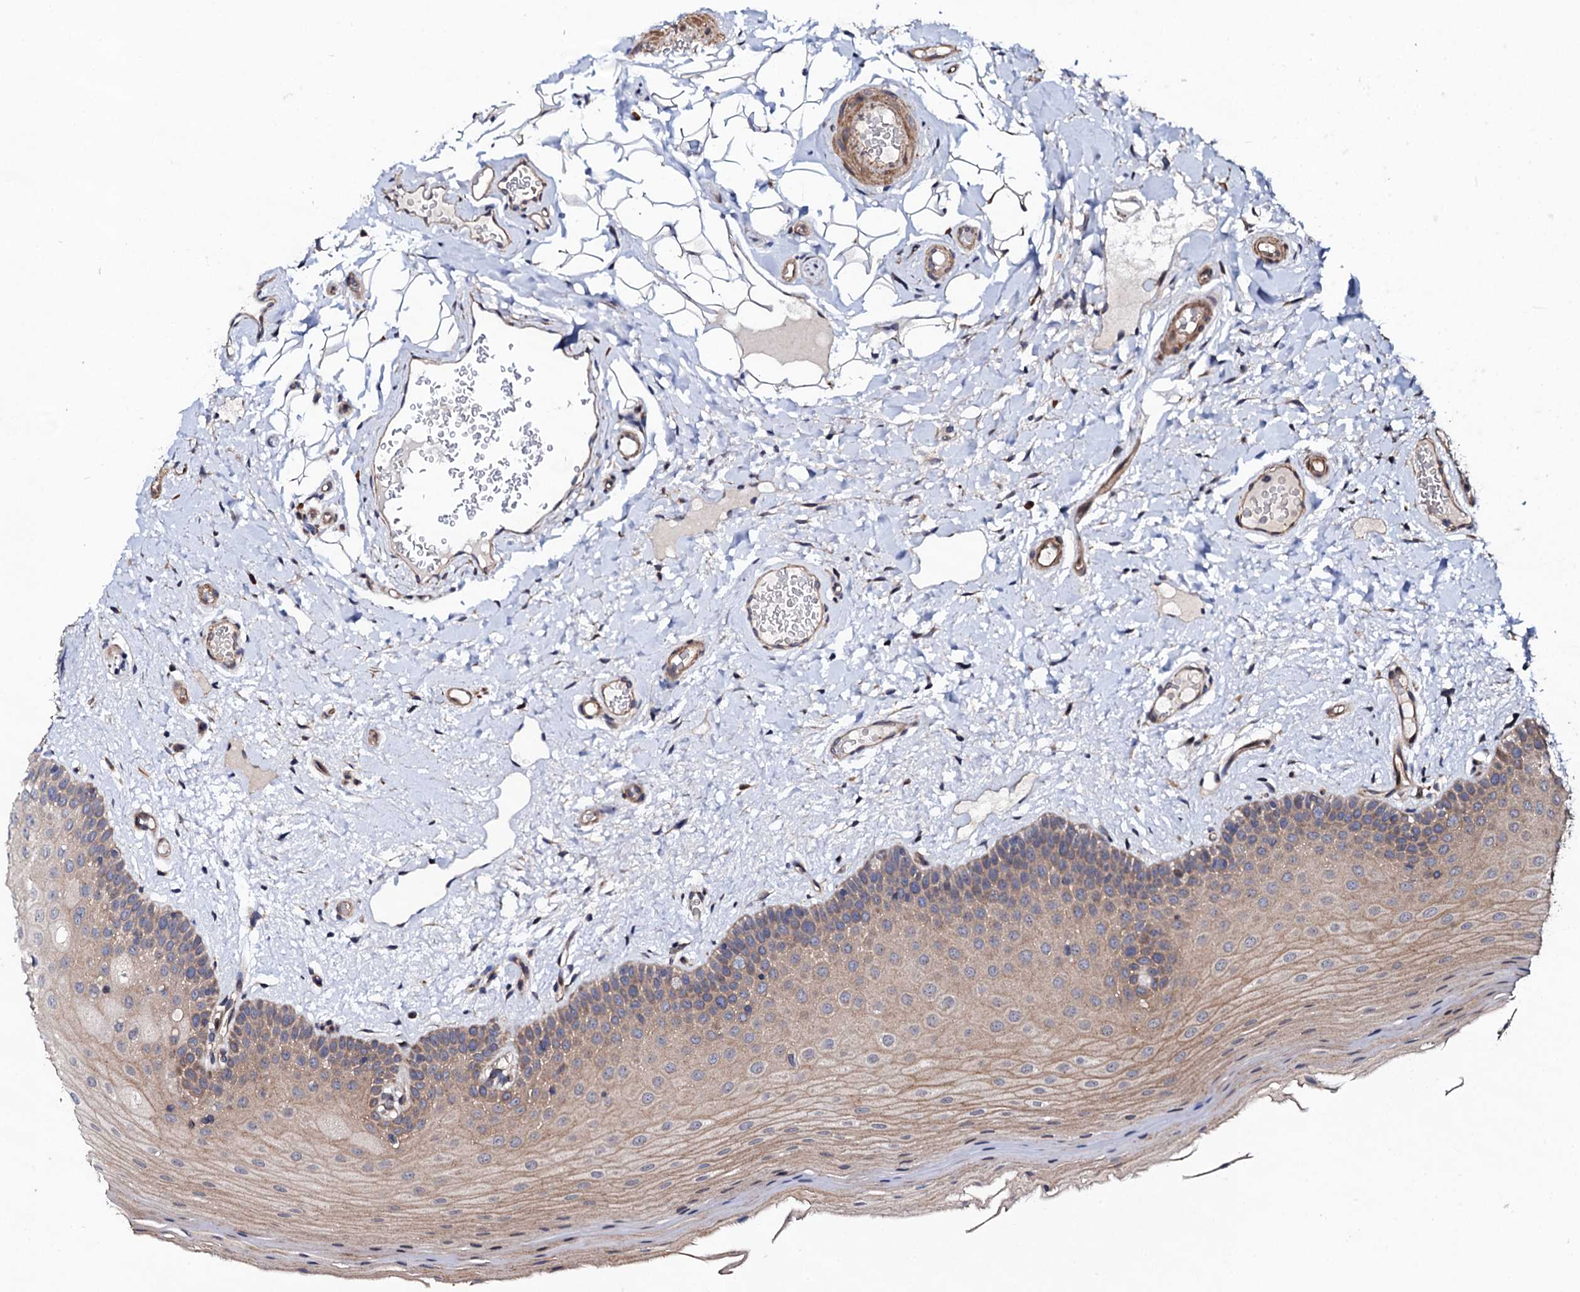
{"staining": {"intensity": "moderate", "quantity": "<25%", "location": "cytoplasmic/membranous,nuclear"}, "tissue": "oral mucosa", "cell_type": "Squamous epithelial cells", "image_type": "normal", "snomed": [{"axis": "morphology", "description": "Normal tissue, NOS"}, {"axis": "topography", "description": "Oral tissue"}, {"axis": "topography", "description": "Tounge, NOS"}], "caption": "IHC histopathology image of normal oral mucosa: oral mucosa stained using immunohistochemistry demonstrates low levels of moderate protein expression localized specifically in the cytoplasmic/membranous,nuclear of squamous epithelial cells, appearing as a cytoplasmic/membranous,nuclear brown color.", "gene": "CIAO2A", "patient": {"sex": "male", "age": 47}}